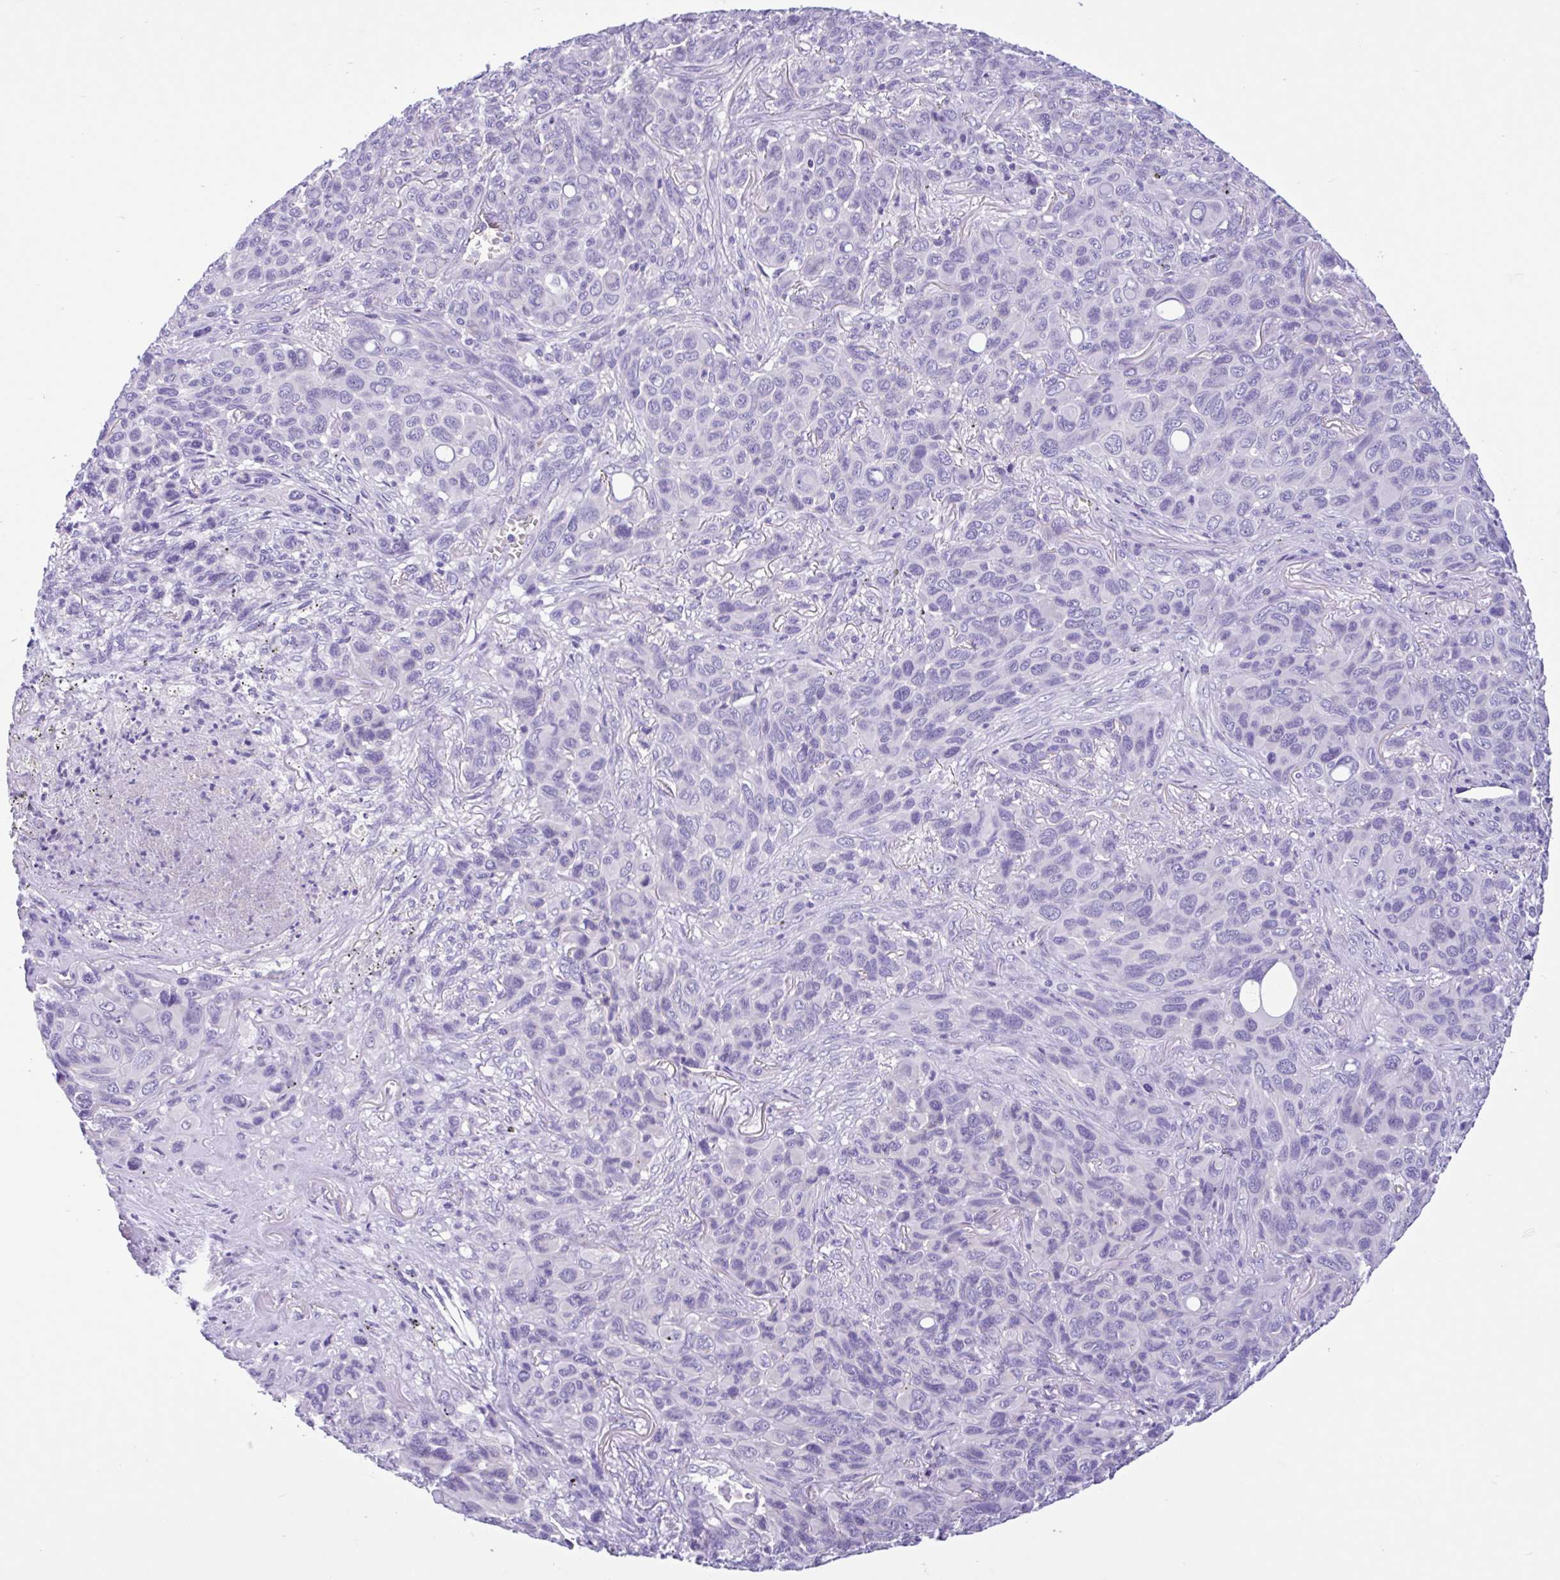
{"staining": {"intensity": "negative", "quantity": "none", "location": "none"}, "tissue": "melanoma", "cell_type": "Tumor cells", "image_type": "cancer", "snomed": [{"axis": "morphology", "description": "Malignant melanoma, Metastatic site"}, {"axis": "topography", "description": "Lung"}], "caption": "Immunohistochemistry (IHC) image of neoplastic tissue: human melanoma stained with DAB shows no significant protein expression in tumor cells.", "gene": "TMEM79", "patient": {"sex": "male", "age": 48}}